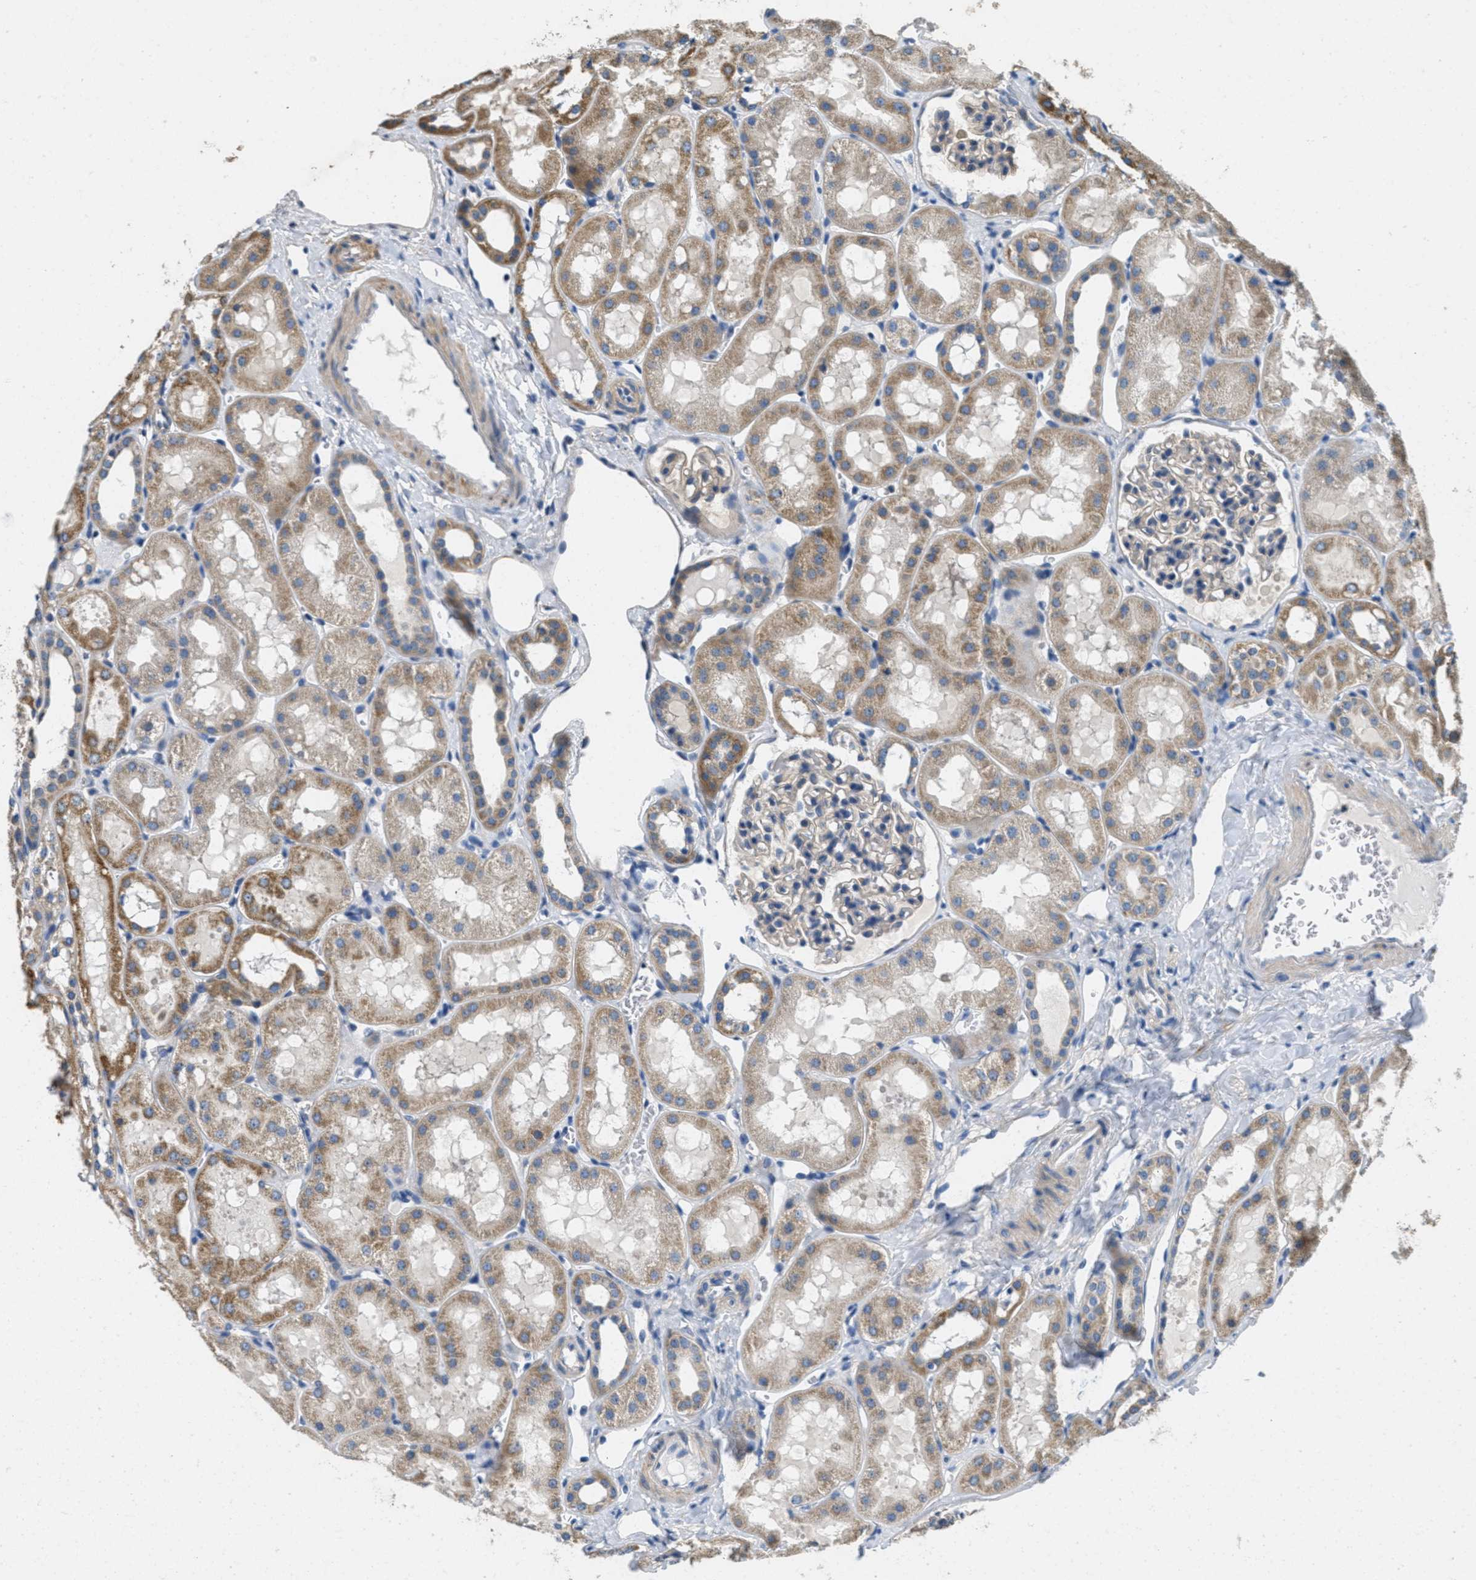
{"staining": {"intensity": "weak", "quantity": ">75%", "location": "cytoplasmic/membranous"}, "tissue": "kidney", "cell_type": "Cells in glomeruli", "image_type": "normal", "snomed": [{"axis": "morphology", "description": "Normal tissue, NOS"}, {"axis": "topography", "description": "Kidney"}, {"axis": "topography", "description": "Urinary bladder"}], "caption": "High-magnification brightfield microscopy of benign kidney stained with DAB (brown) and counterstained with hematoxylin (blue). cells in glomeruli exhibit weak cytoplasmic/membranous positivity is identified in about>75% of cells.", "gene": "TOMM70", "patient": {"sex": "male", "age": 16}}